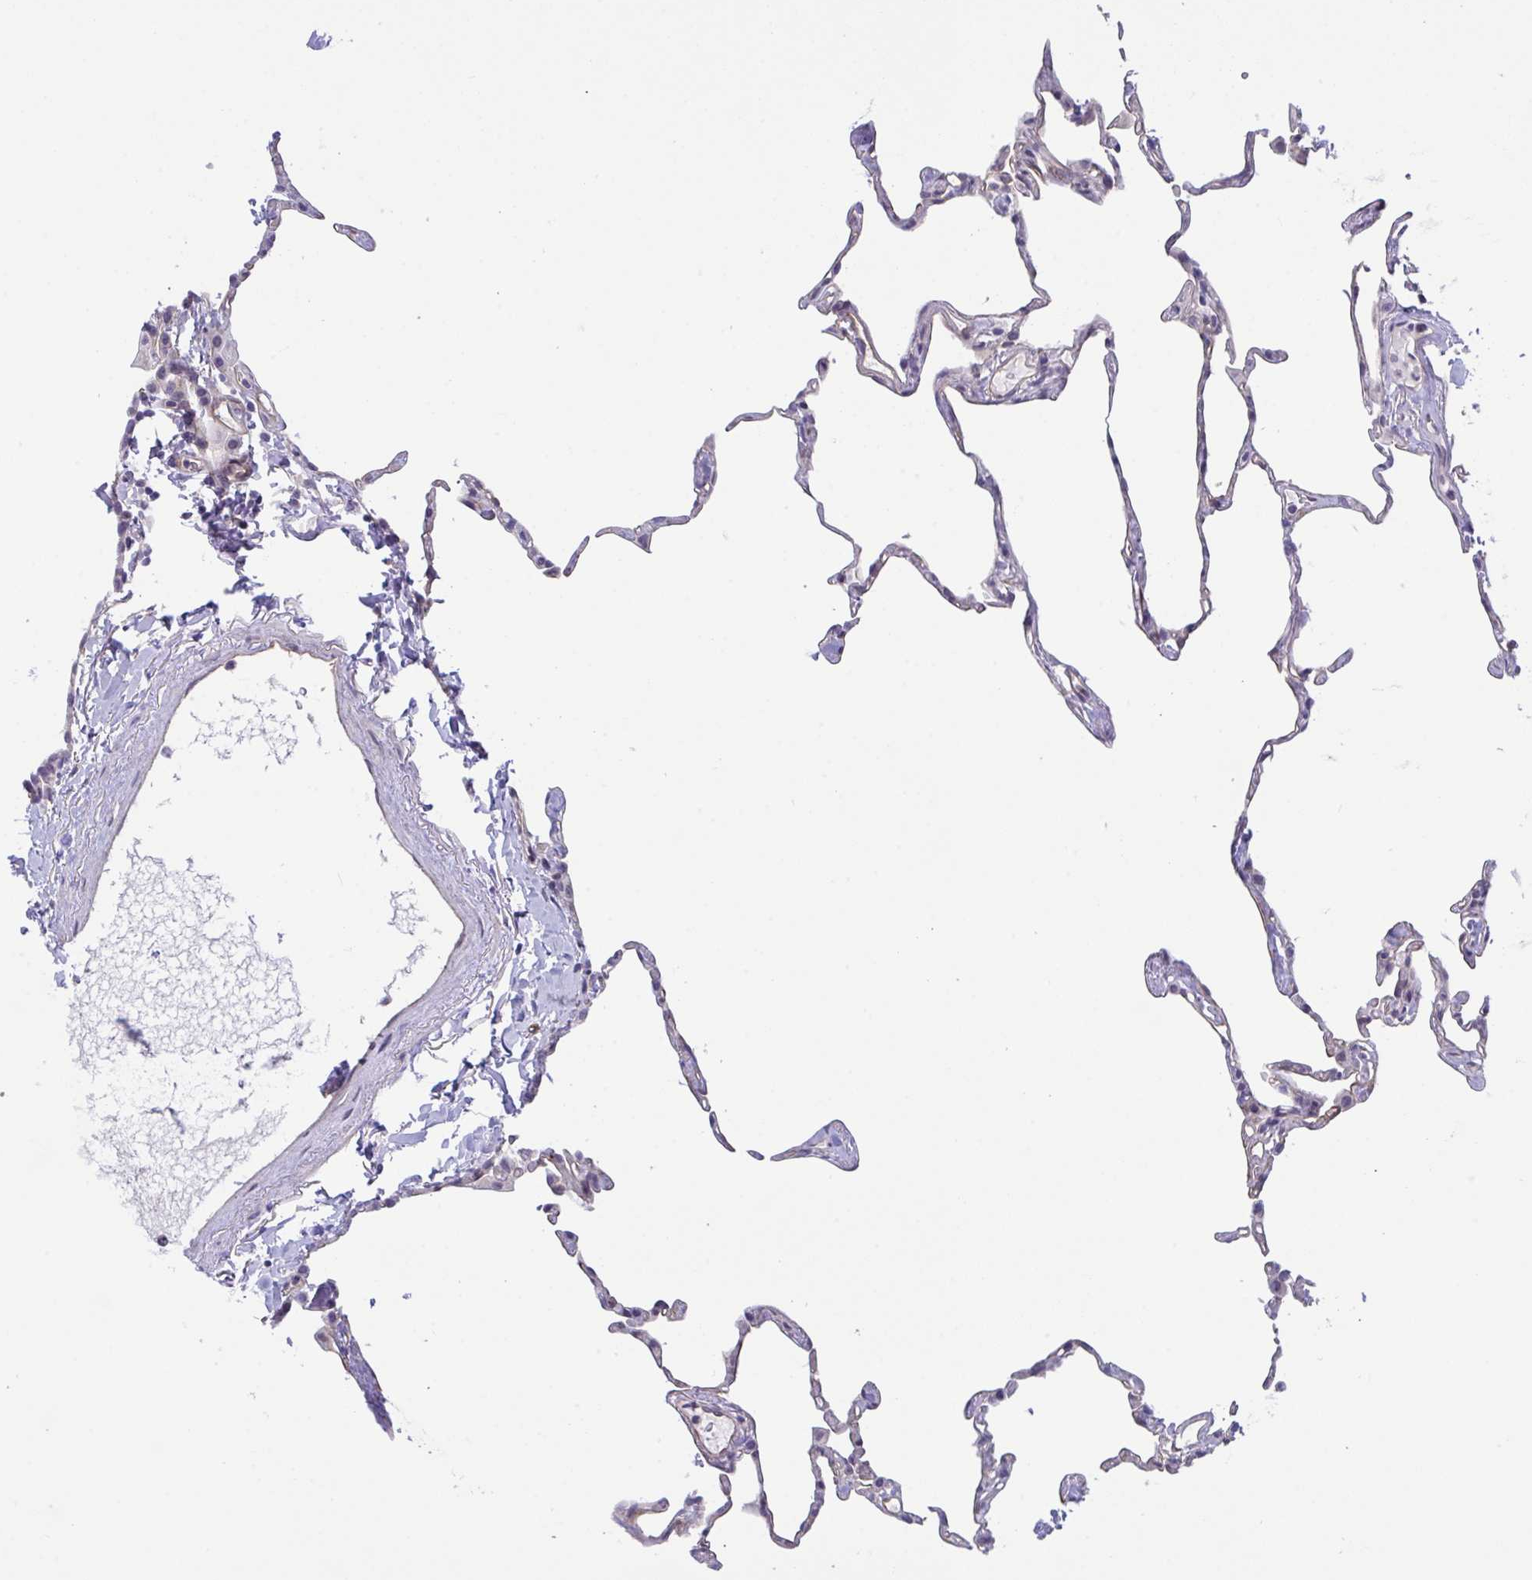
{"staining": {"intensity": "negative", "quantity": "none", "location": "none"}, "tissue": "lung", "cell_type": "Alveolar cells", "image_type": "normal", "snomed": [{"axis": "morphology", "description": "Normal tissue, NOS"}, {"axis": "topography", "description": "Lung"}], "caption": "This is an immunohistochemistry (IHC) photomicrograph of normal lung. There is no positivity in alveolar cells.", "gene": "RHOXF1", "patient": {"sex": "male", "age": 65}}